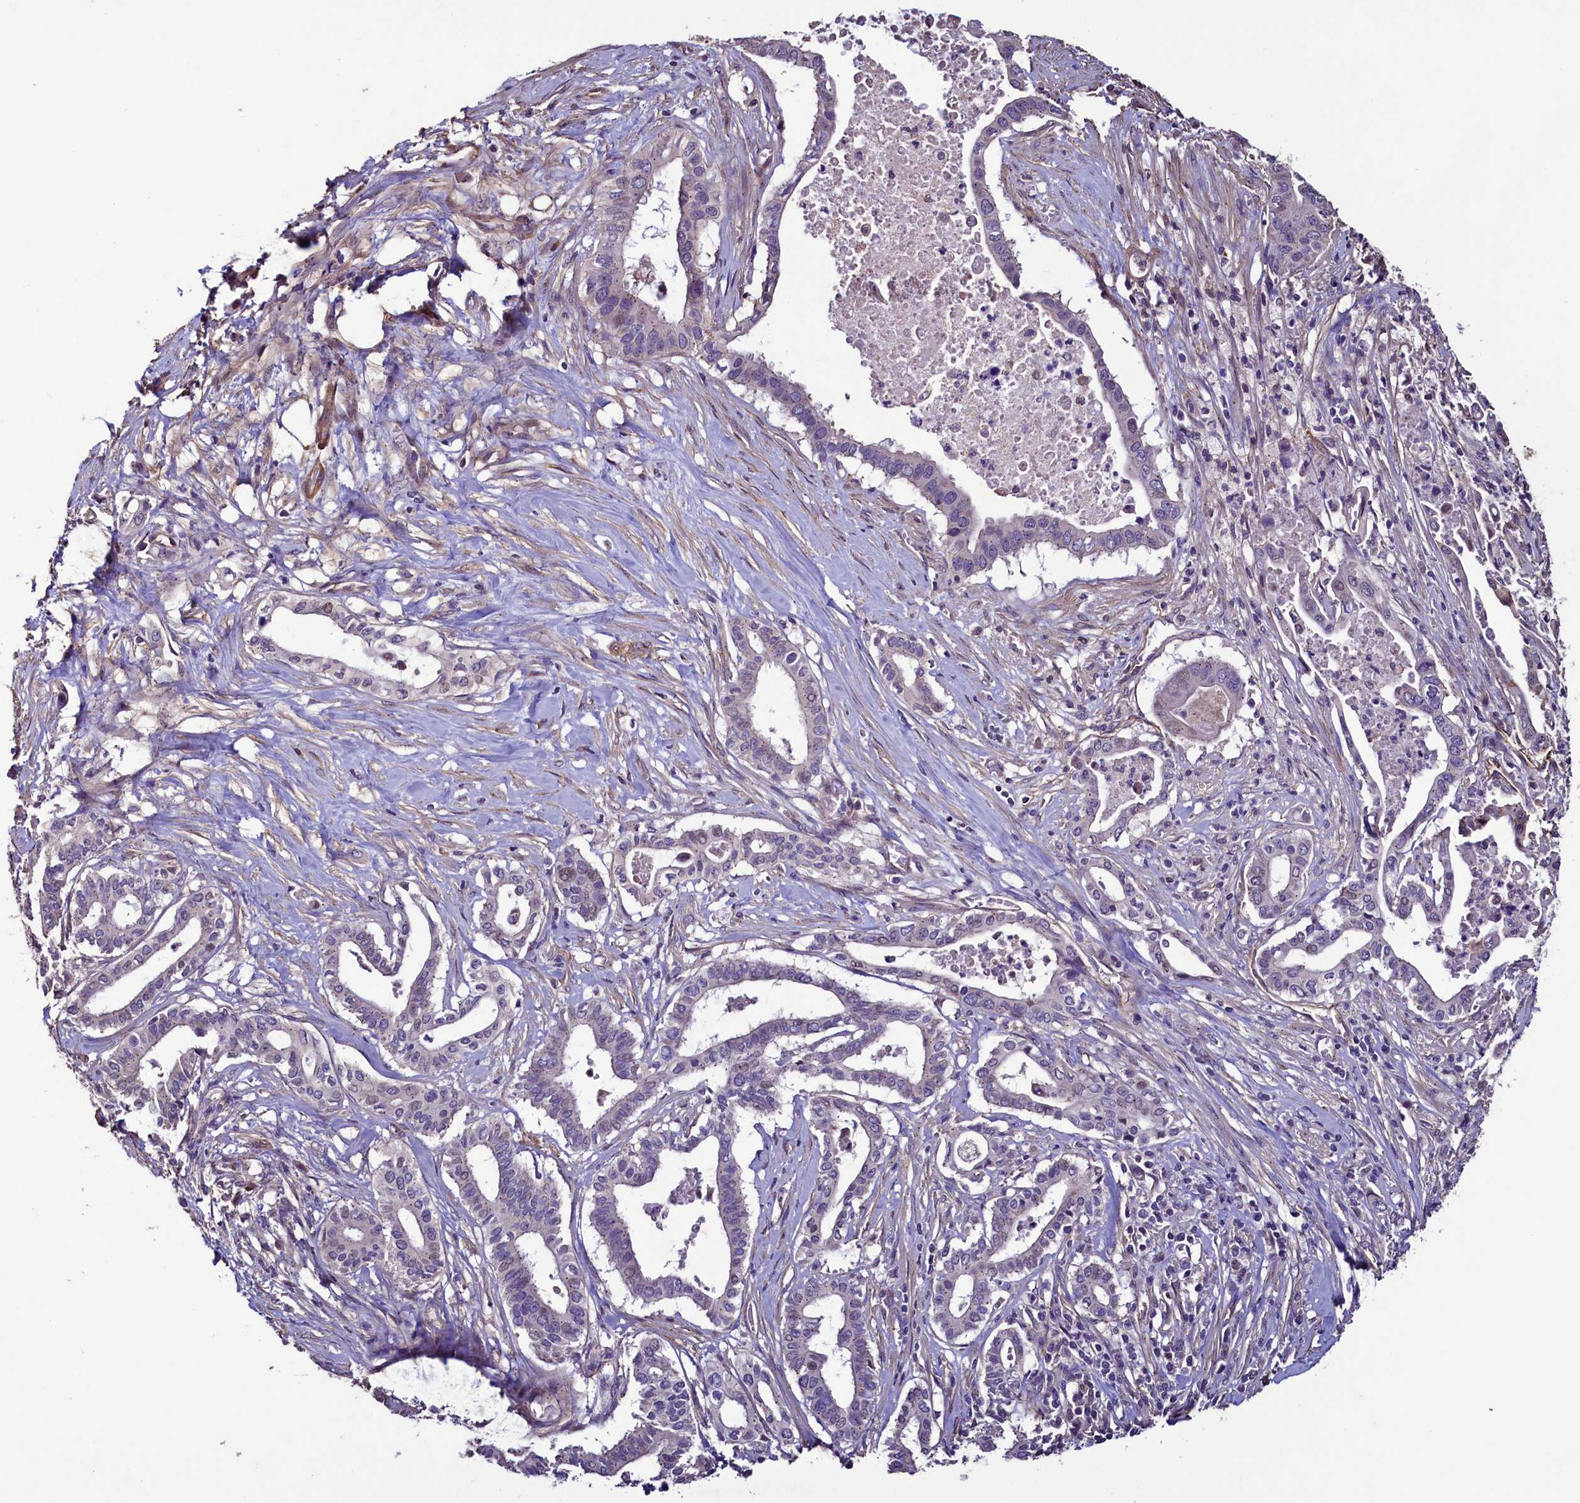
{"staining": {"intensity": "weak", "quantity": "<25%", "location": "cytoplasmic/membranous"}, "tissue": "pancreatic cancer", "cell_type": "Tumor cells", "image_type": "cancer", "snomed": [{"axis": "morphology", "description": "Adenocarcinoma, NOS"}, {"axis": "topography", "description": "Pancreas"}], "caption": "There is no significant expression in tumor cells of pancreatic adenocarcinoma.", "gene": "PALM", "patient": {"sex": "female", "age": 77}}